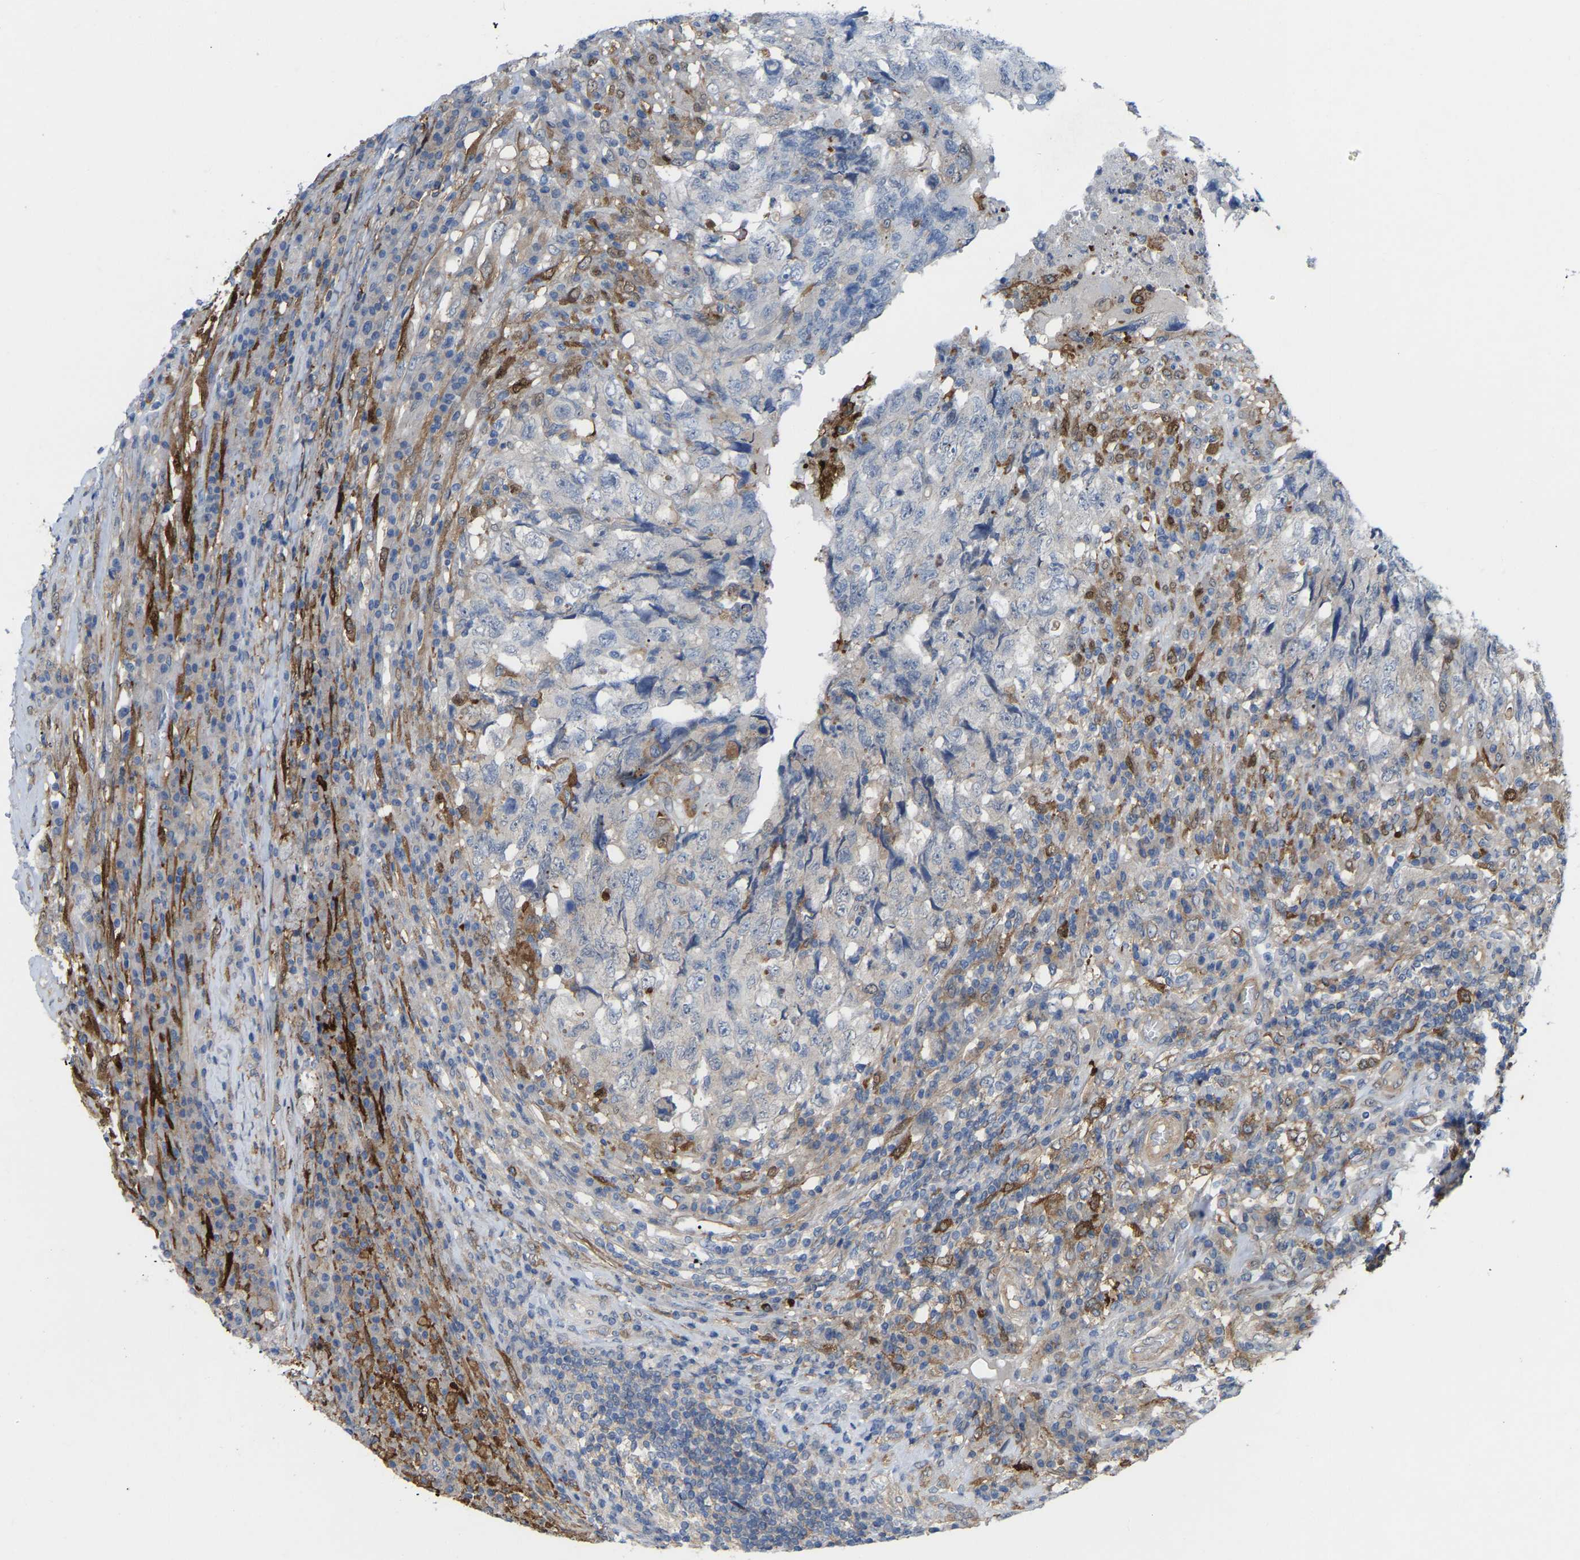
{"staining": {"intensity": "negative", "quantity": "none", "location": "none"}, "tissue": "testis cancer", "cell_type": "Tumor cells", "image_type": "cancer", "snomed": [{"axis": "morphology", "description": "Necrosis, NOS"}, {"axis": "morphology", "description": "Carcinoma, Embryonal, NOS"}, {"axis": "topography", "description": "Testis"}], "caption": "Immunohistochemical staining of human testis cancer displays no significant staining in tumor cells.", "gene": "ABTB2", "patient": {"sex": "male", "age": 19}}